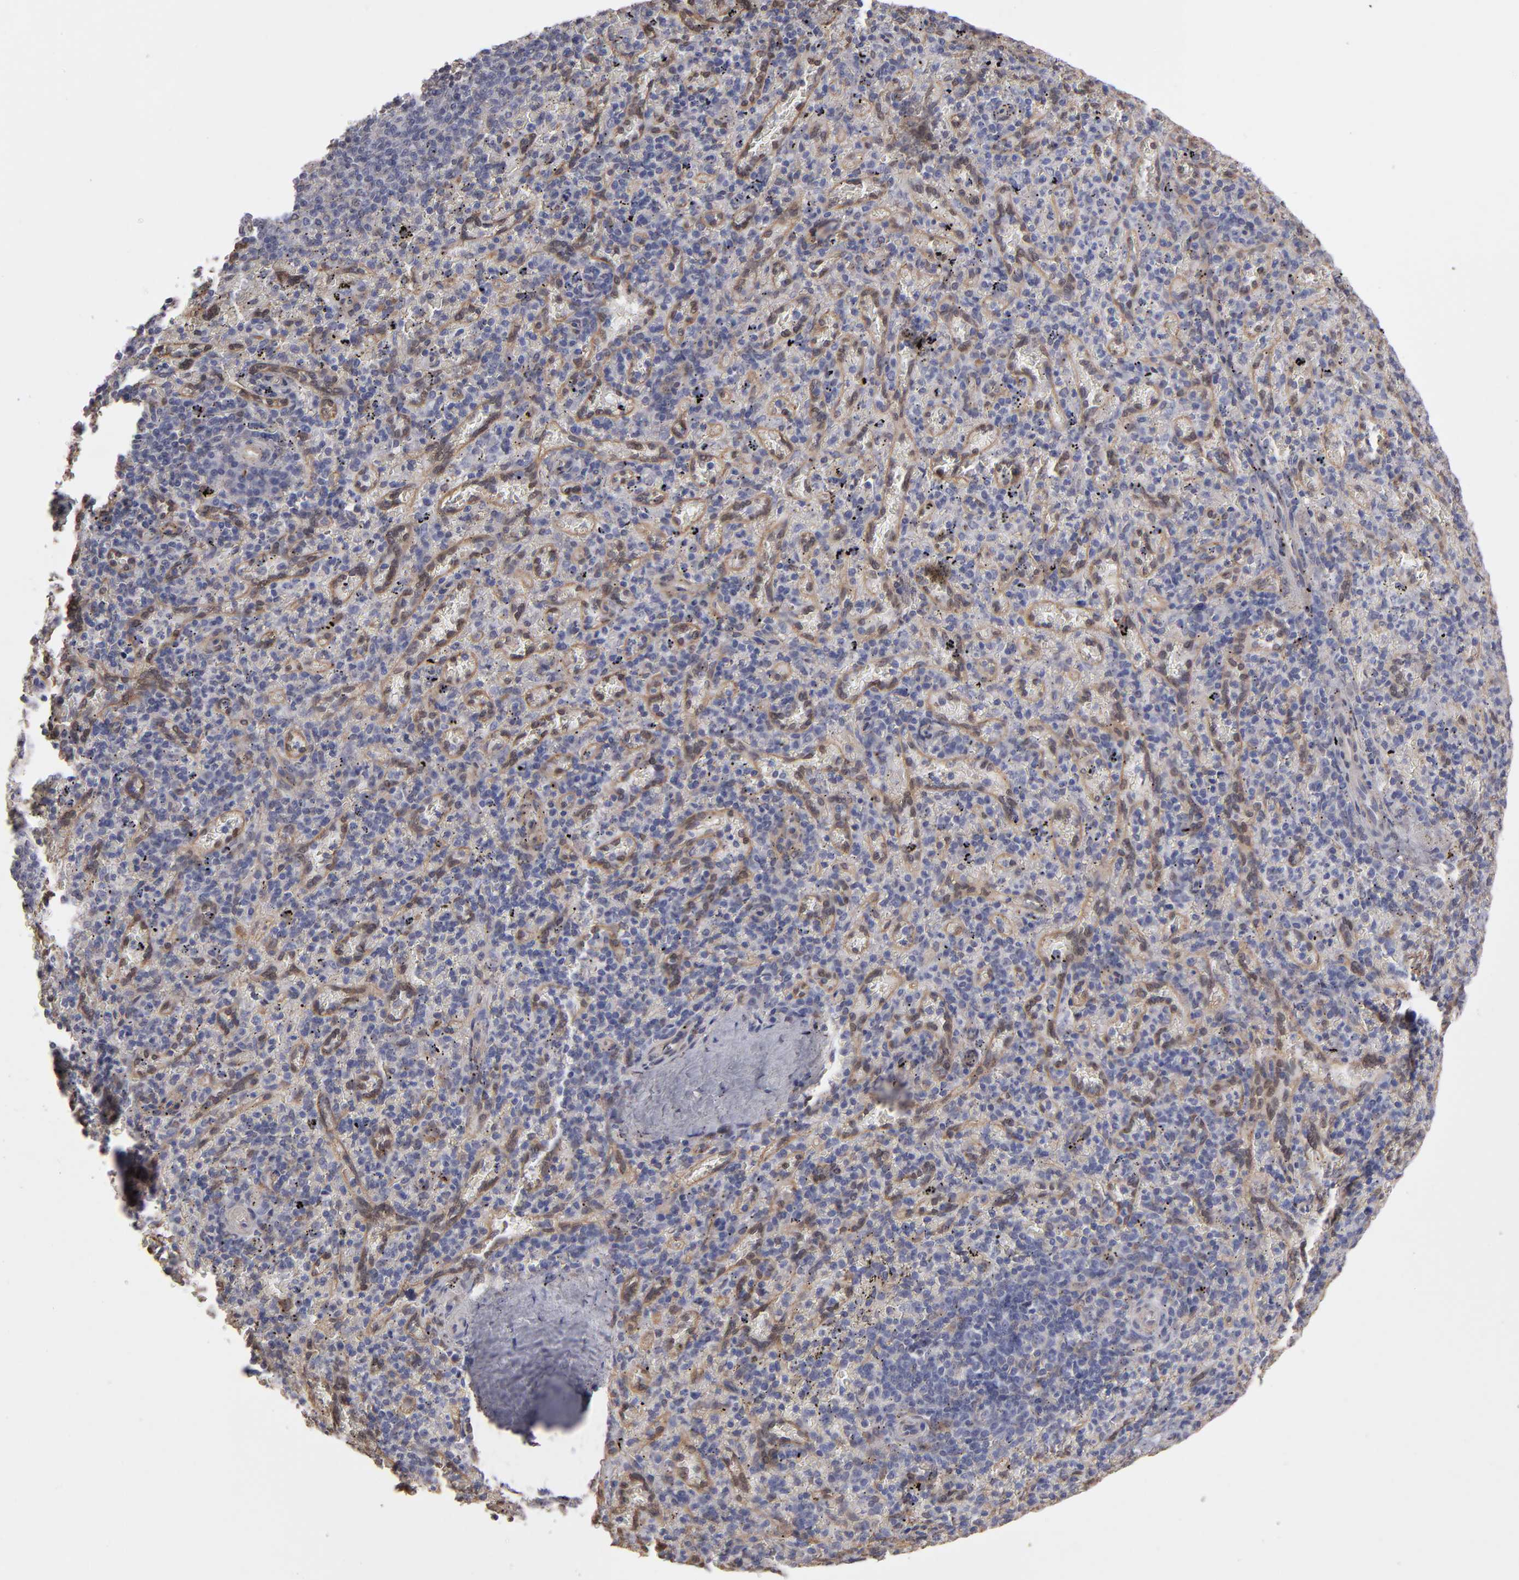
{"staining": {"intensity": "negative", "quantity": "none", "location": "none"}, "tissue": "spleen", "cell_type": "Cells in red pulp", "image_type": "normal", "snomed": [{"axis": "morphology", "description": "Normal tissue, NOS"}, {"axis": "topography", "description": "Spleen"}], "caption": "High power microscopy photomicrograph of an immunohistochemistry photomicrograph of normal spleen, revealing no significant positivity in cells in red pulp. Nuclei are stained in blue.", "gene": "NDRG2", "patient": {"sex": "female", "age": 43}}